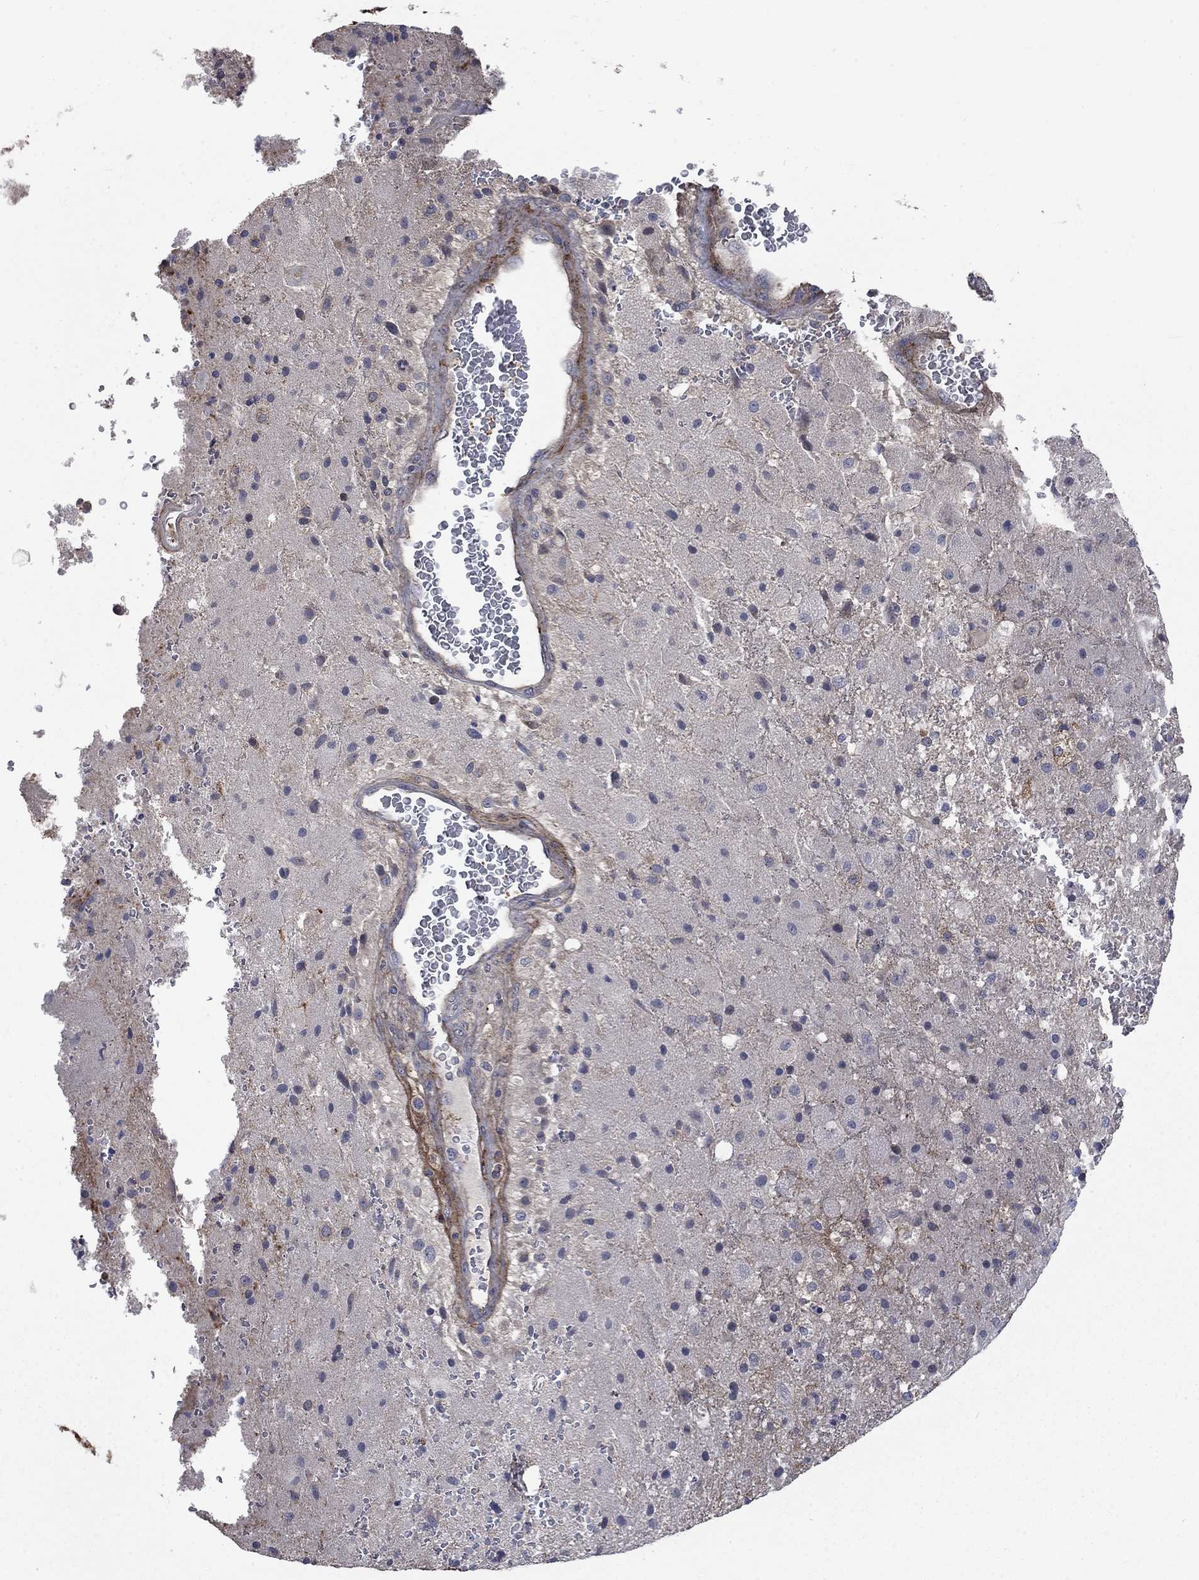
{"staining": {"intensity": "negative", "quantity": "none", "location": "none"}, "tissue": "cerebral cortex", "cell_type": "Endothelial cells", "image_type": "normal", "snomed": [{"axis": "morphology", "description": "Normal tissue, NOS"}, {"axis": "morphology", "description": "Glioma, malignant, High grade"}, {"axis": "topography", "description": "Cerebral cortex"}], "caption": "Endothelial cells are negative for protein expression in unremarkable human cerebral cortex. (DAB immunohistochemistry (IHC), high magnification).", "gene": "VCAN", "patient": {"sex": "male", "age": 77}}